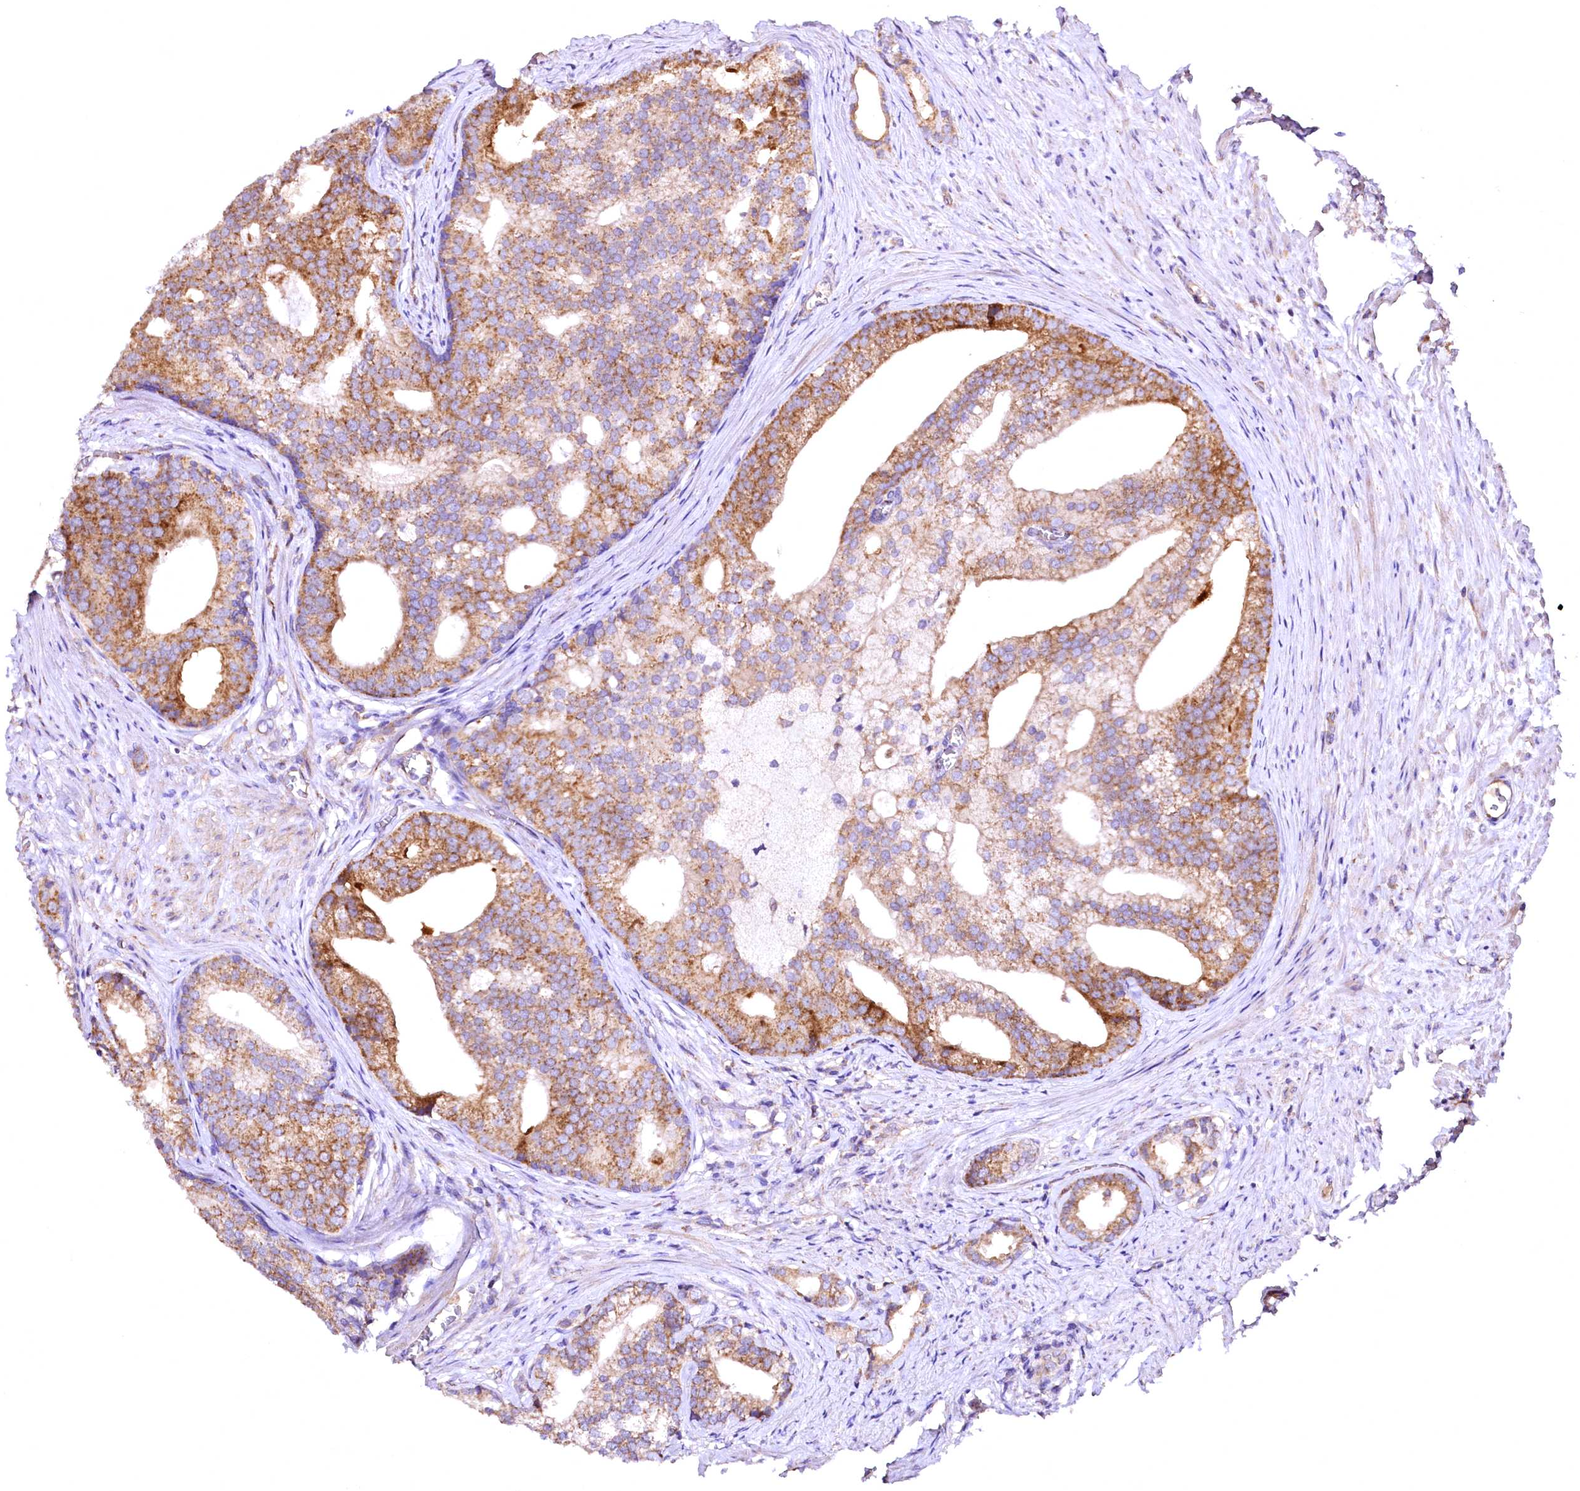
{"staining": {"intensity": "moderate", "quantity": "25%-75%", "location": "cytoplasmic/membranous"}, "tissue": "prostate cancer", "cell_type": "Tumor cells", "image_type": "cancer", "snomed": [{"axis": "morphology", "description": "Adenocarcinoma, Low grade"}, {"axis": "topography", "description": "Prostate"}], "caption": "Immunohistochemical staining of low-grade adenocarcinoma (prostate) exhibits moderate cytoplasmic/membranous protein positivity in about 25%-75% of tumor cells. (DAB (3,3'-diaminobenzidine) IHC, brown staining for protein, blue staining for nuclei).", "gene": "MRPL57", "patient": {"sex": "male", "age": 71}}